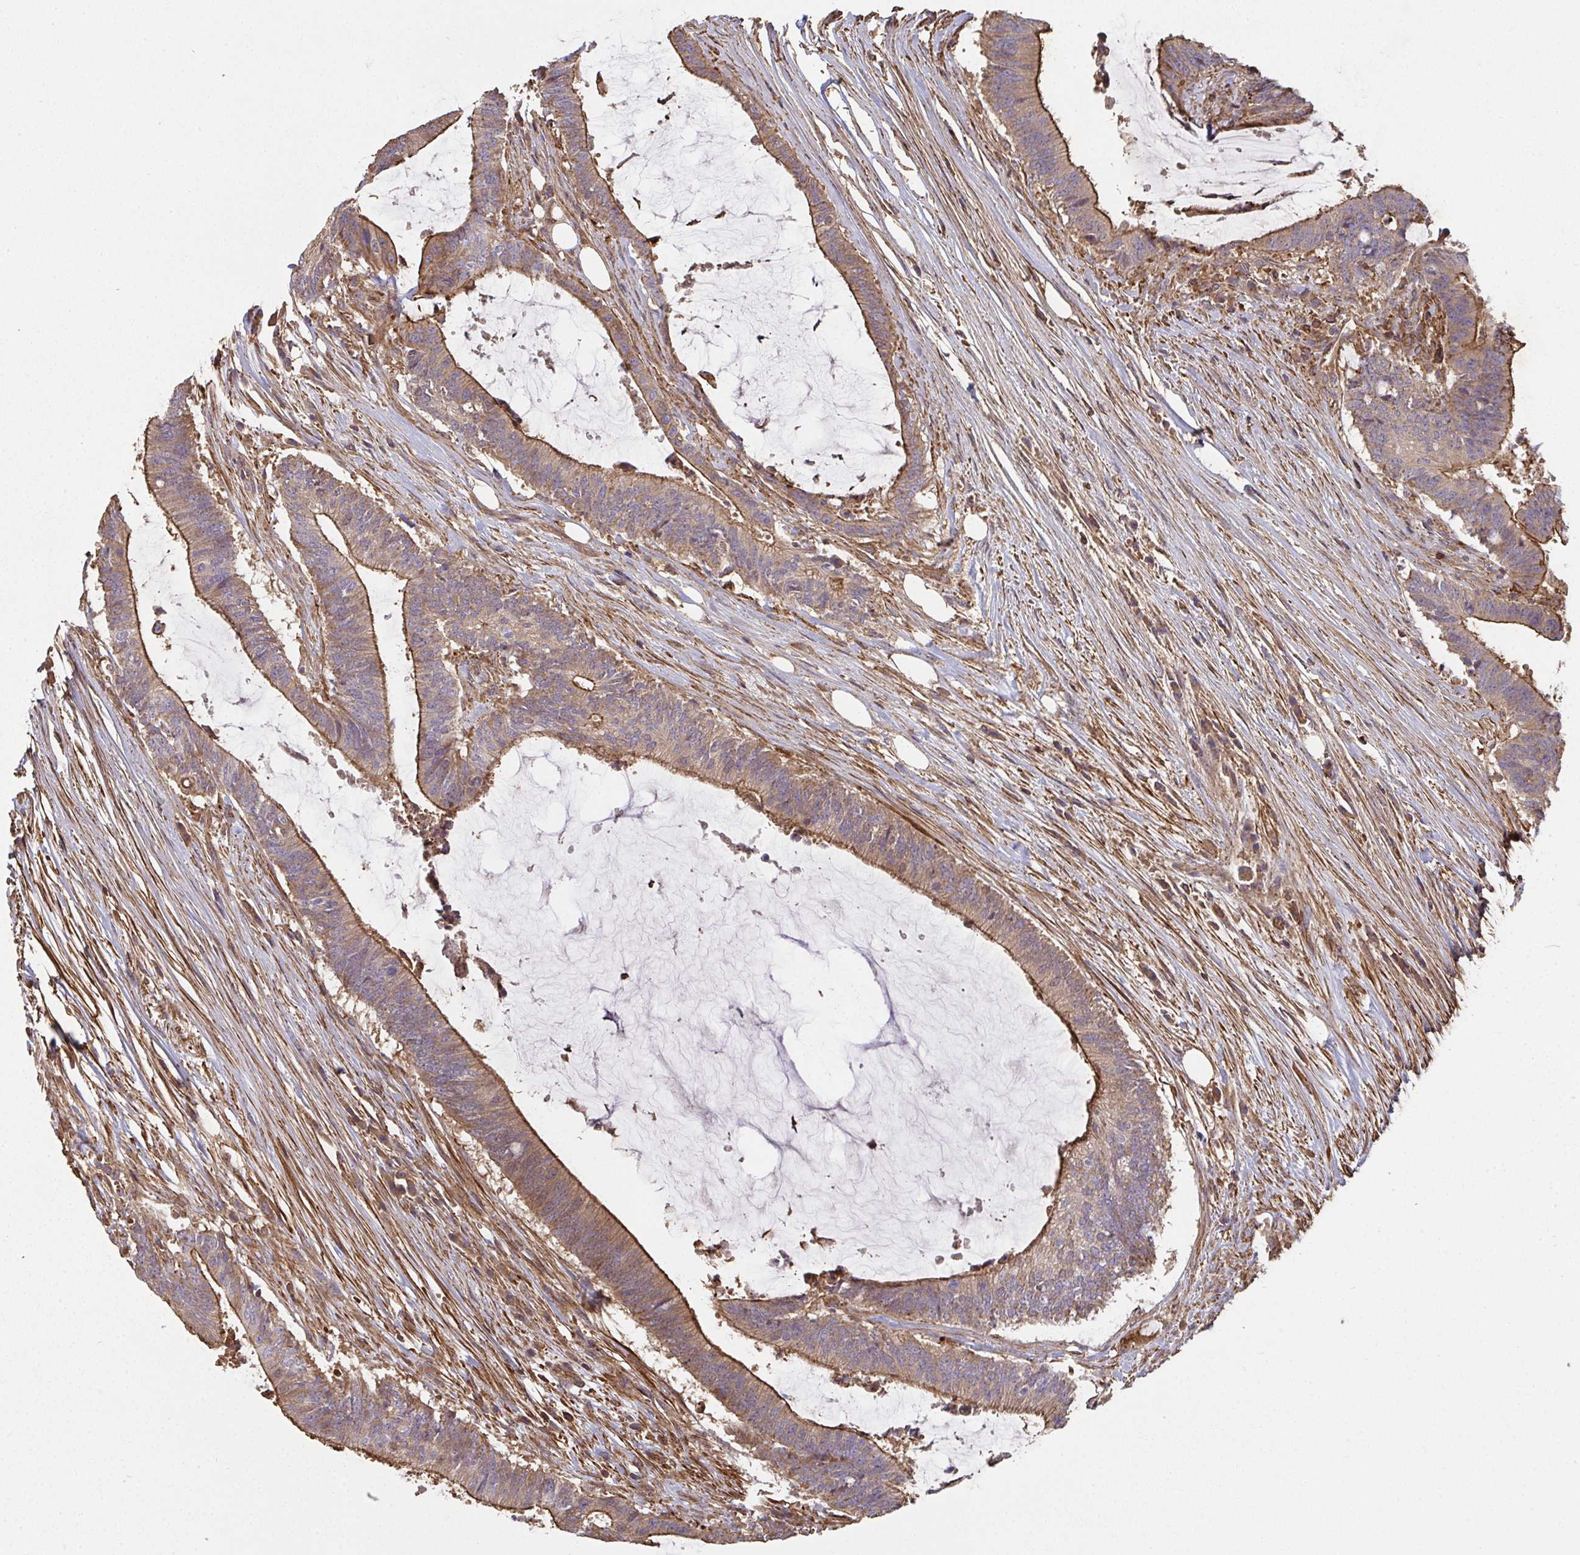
{"staining": {"intensity": "moderate", "quantity": ">75%", "location": "cytoplasmic/membranous"}, "tissue": "colorectal cancer", "cell_type": "Tumor cells", "image_type": "cancer", "snomed": [{"axis": "morphology", "description": "Adenocarcinoma, NOS"}, {"axis": "topography", "description": "Colon"}], "caption": "IHC of adenocarcinoma (colorectal) shows medium levels of moderate cytoplasmic/membranous positivity in about >75% of tumor cells.", "gene": "TNMD", "patient": {"sex": "female", "age": 43}}